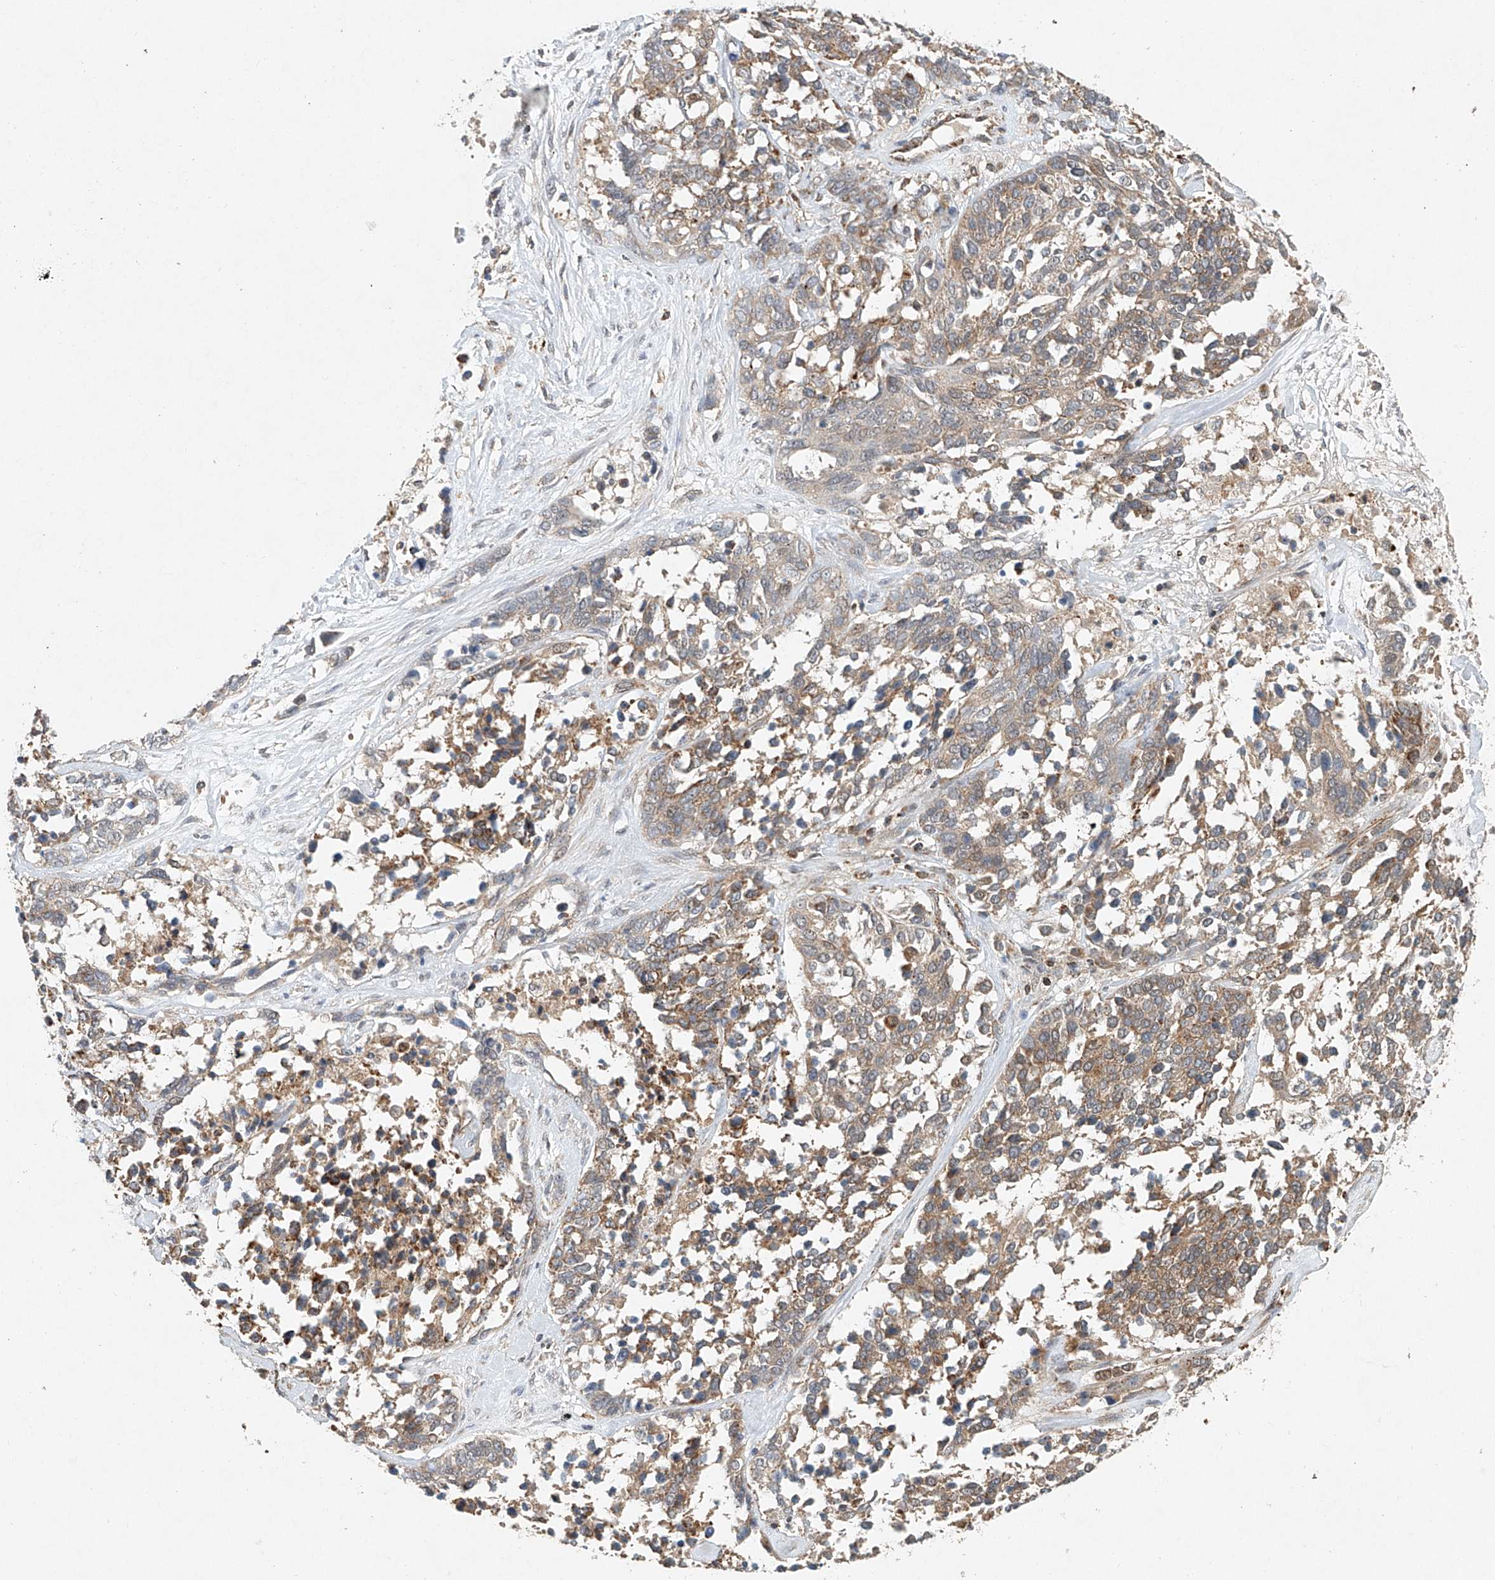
{"staining": {"intensity": "moderate", "quantity": ">75%", "location": "cytoplasmic/membranous"}, "tissue": "ovarian cancer", "cell_type": "Tumor cells", "image_type": "cancer", "snomed": [{"axis": "morphology", "description": "Cystadenocarcinoma, serous, NOS"}, {"axis": "topography", "description": "Ovary"}], "caption": "Immunohistochemistry (IHC) micrograph of ovarian cancer stained for a protein (brown), which displays medium levels of moderate cytoplasmic/membranous staining in about >75% of tumor cells.", "gene": "DCAF11", "patient": {"sex": "female", "age": 44}}